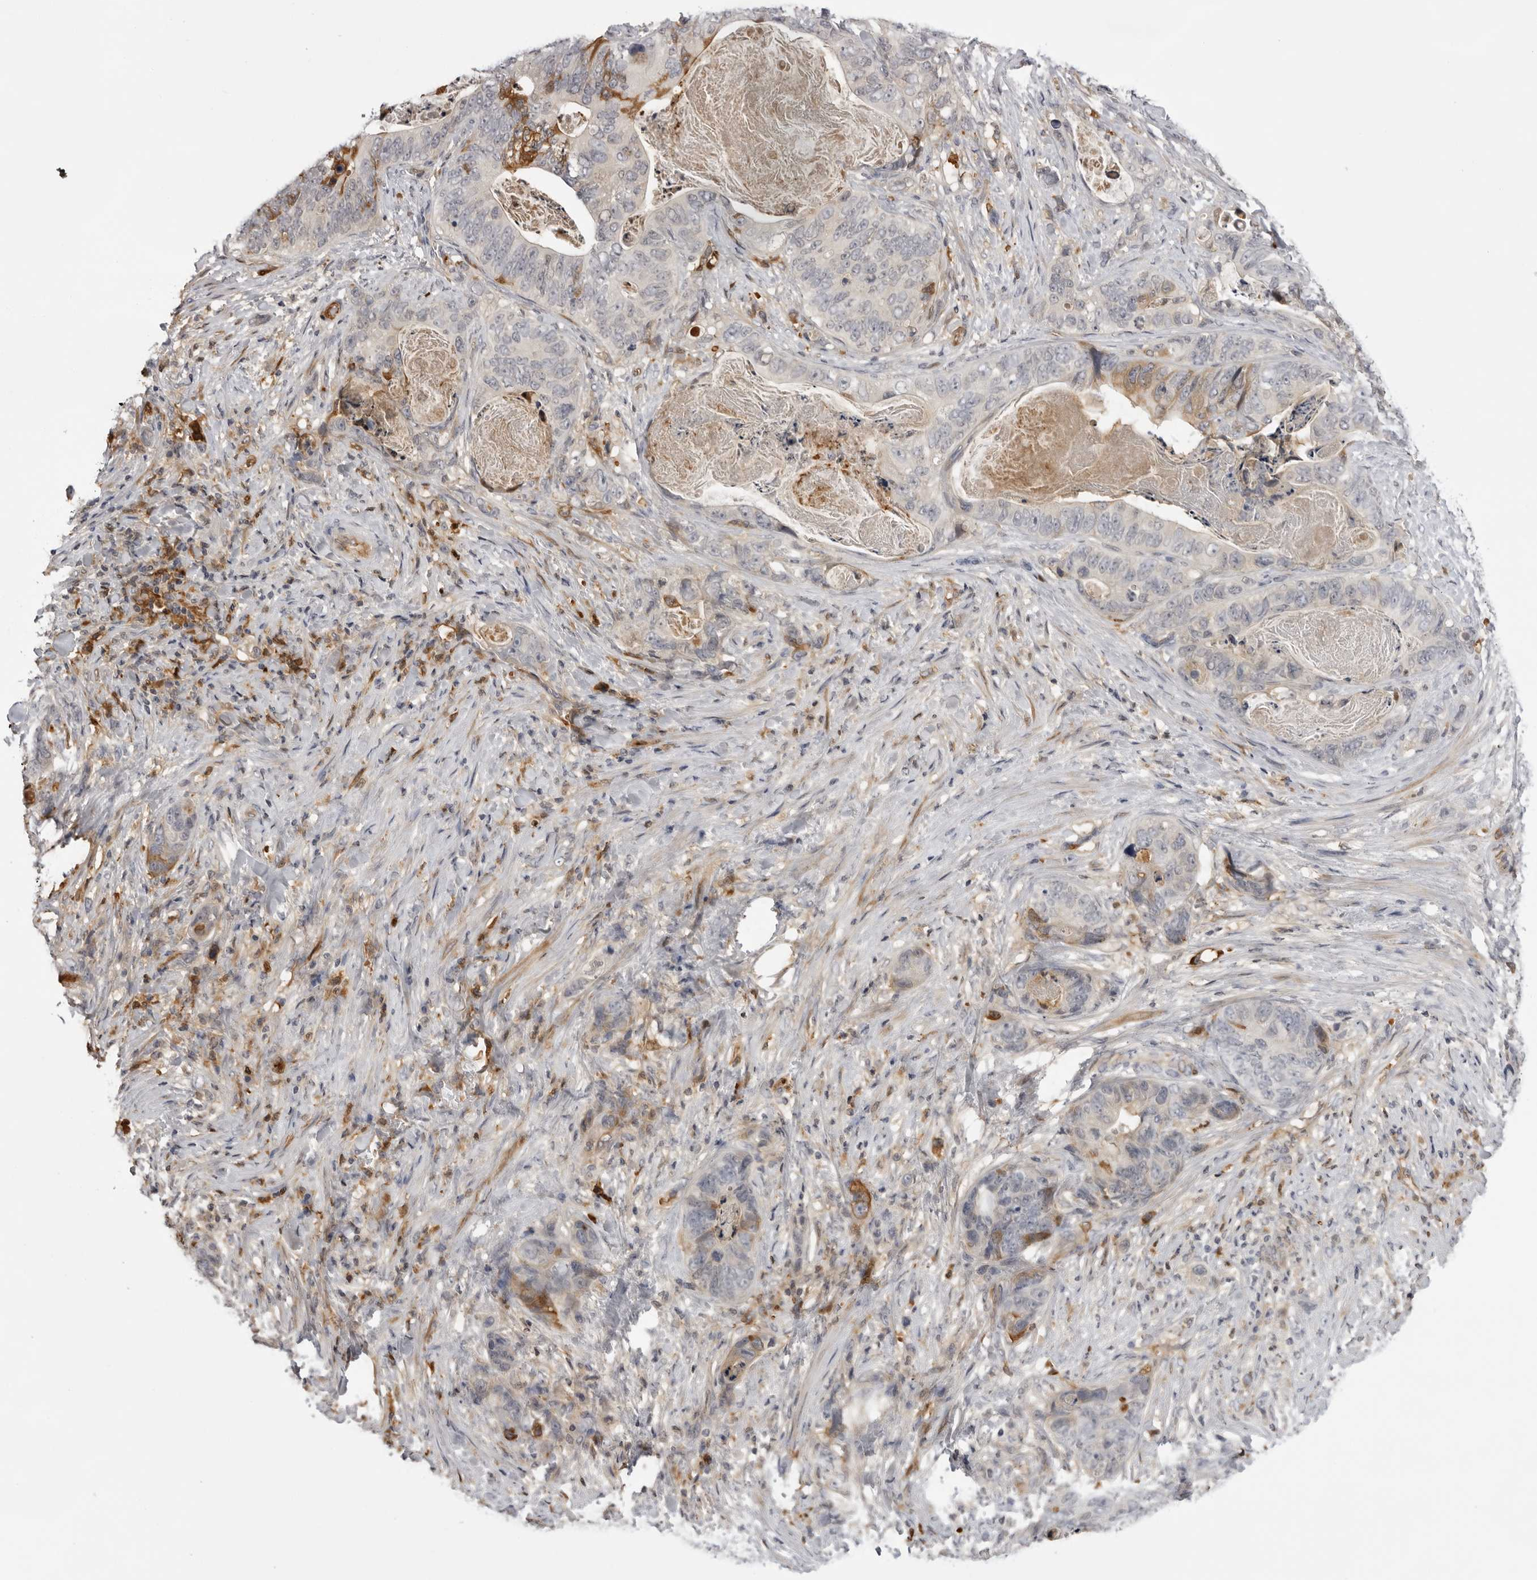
{"staining": {"intensity": "weak", "quantity": "<25%", "location": "cytoplasmic/membranous"}, "tissue": "stomach cancer", "cell_type": "Tumor cells", "image_type": "cancer", "snomed": [{"axis": "morphology", "description": "Normal tissue, NOS"}, {"axis": "morphology", "description": "Adenocarcinoma, NOS"}, {"axis": "topography", "description": "Stomach"}], "caption": "Stomach cancer was stained to show a protein in brown. There is no significant expression in tumor cells.", "gene": "PLEKHF2", "patient": {"sex": "female", "age": 89}}